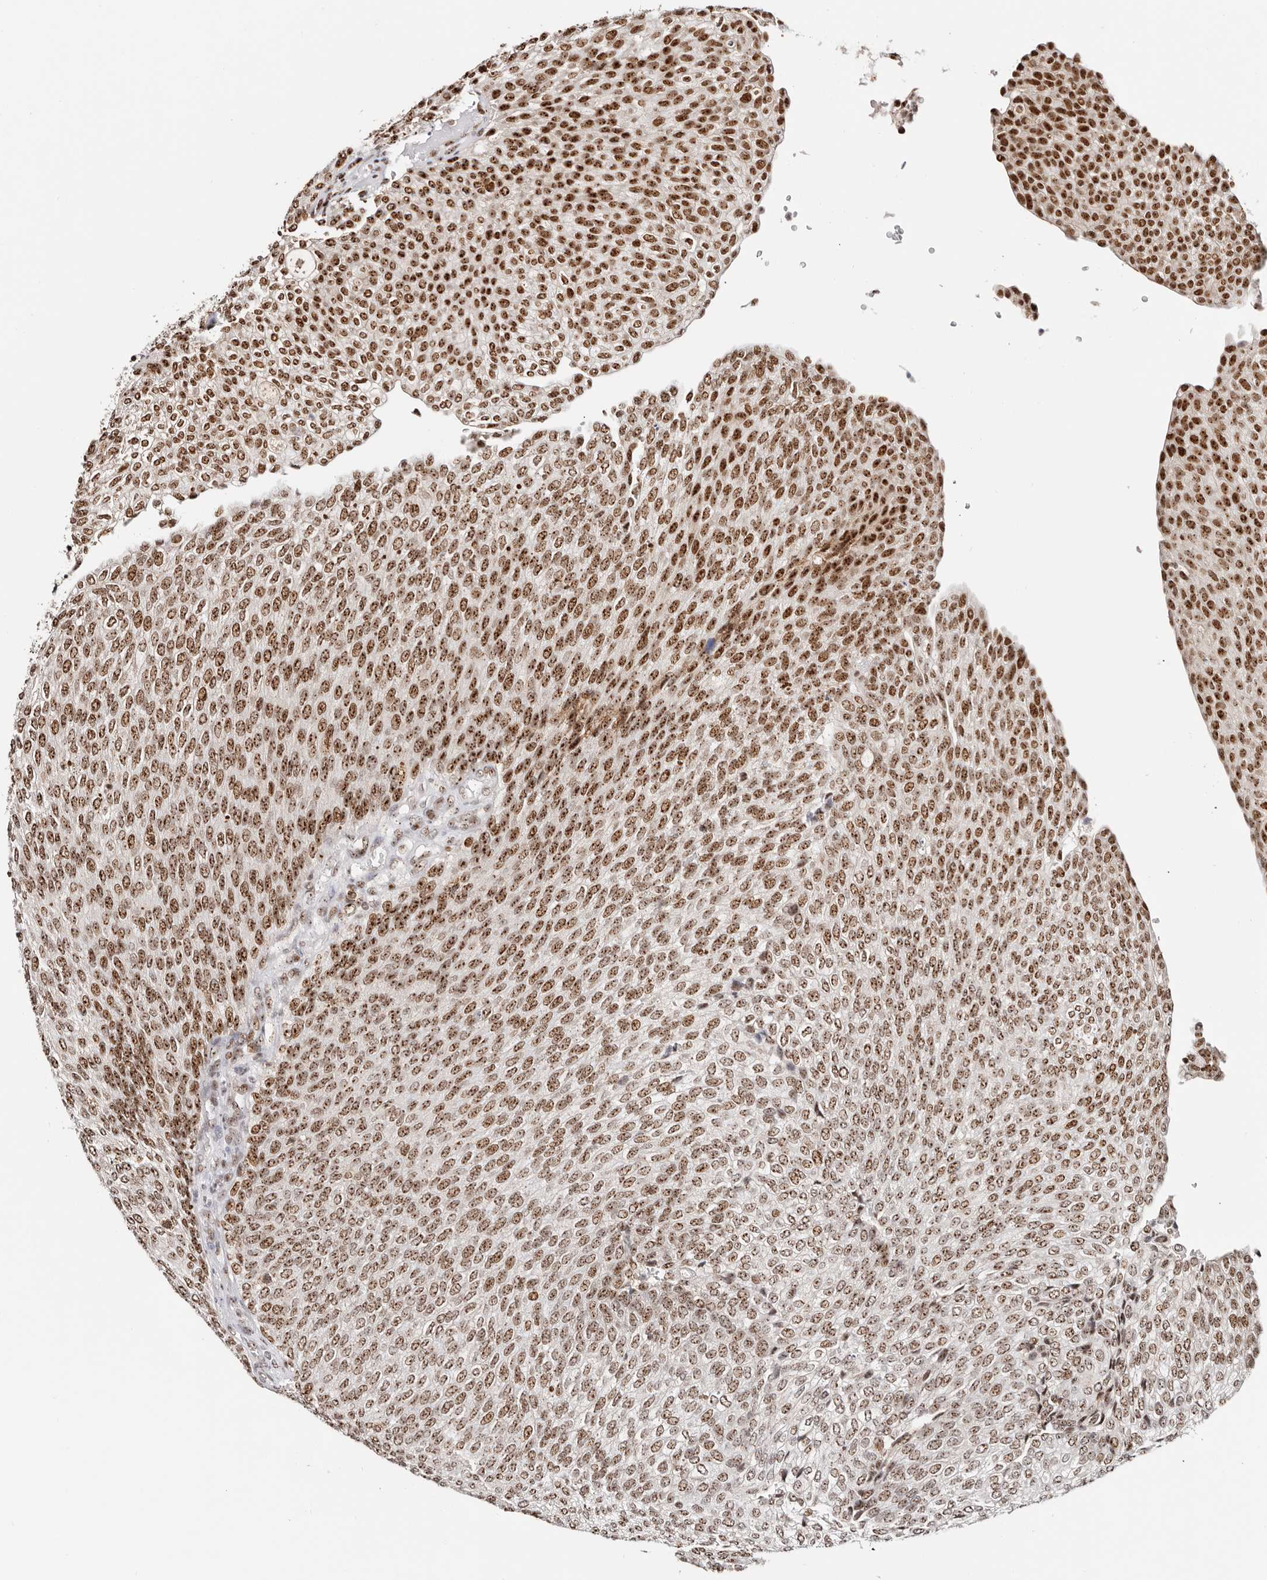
{"staining": {"intensity": "strong", "quantity": ">75%", "location": "nuclear"}, "tissue": "urothelial cancer", "cell_type": "Tumor cells", "image_type": "cancer", "snomed": [{"axis": "morphology", "description": "Urothelial carcinoma, Low grade"}, {"axis": "topography", "description": "Urinary bladder"}], "caption": "Immunohistochemistry (IHC) histopathology image of urothelial carcinoma (low-grade) stained for a protein (brown), which demonstrates high levels of strong nuclear expression in approximately >75% of tumor cells.", "gene": "IQGAP3", "patient": {"sex": "female", "age": 79}}